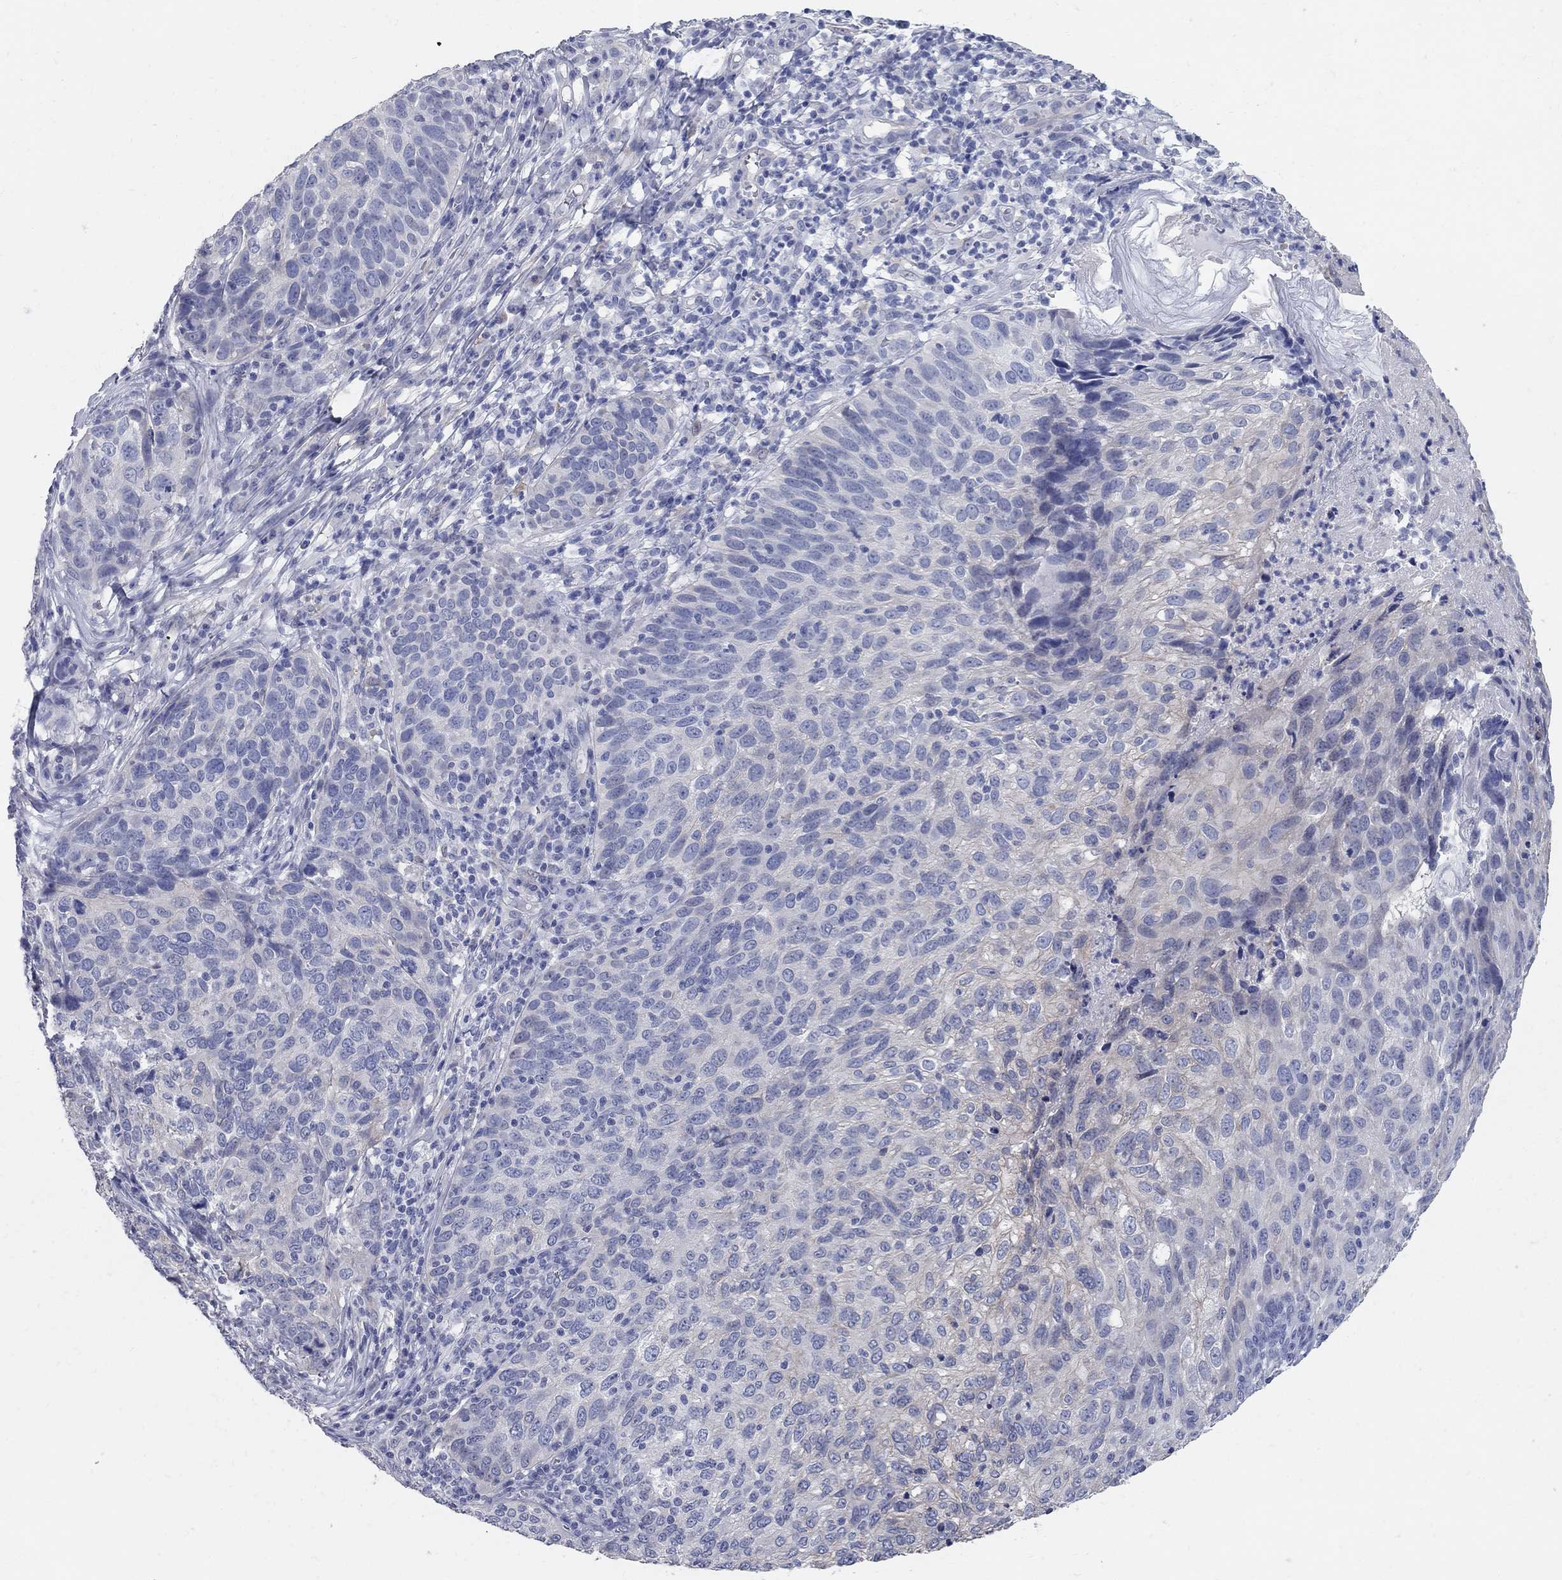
{"staining": {"intensity": "negative", "quantity": "none", "location": "none"}, "tissue": "skin cancer", "cell_type": "Tumor cells", "image_type": "cancer", "snomed": [{"axis": "morphology", "description": "Squamous cell carcinoma, NOS"}, {"axis": "topography", "description": "Skin"}], "caption": "Tumor cells are negative for protein expression in human skin cancer (squamous cell carcinoma).", "gene": "AOX1", "patient": {"sex": "male", "age": 92}}